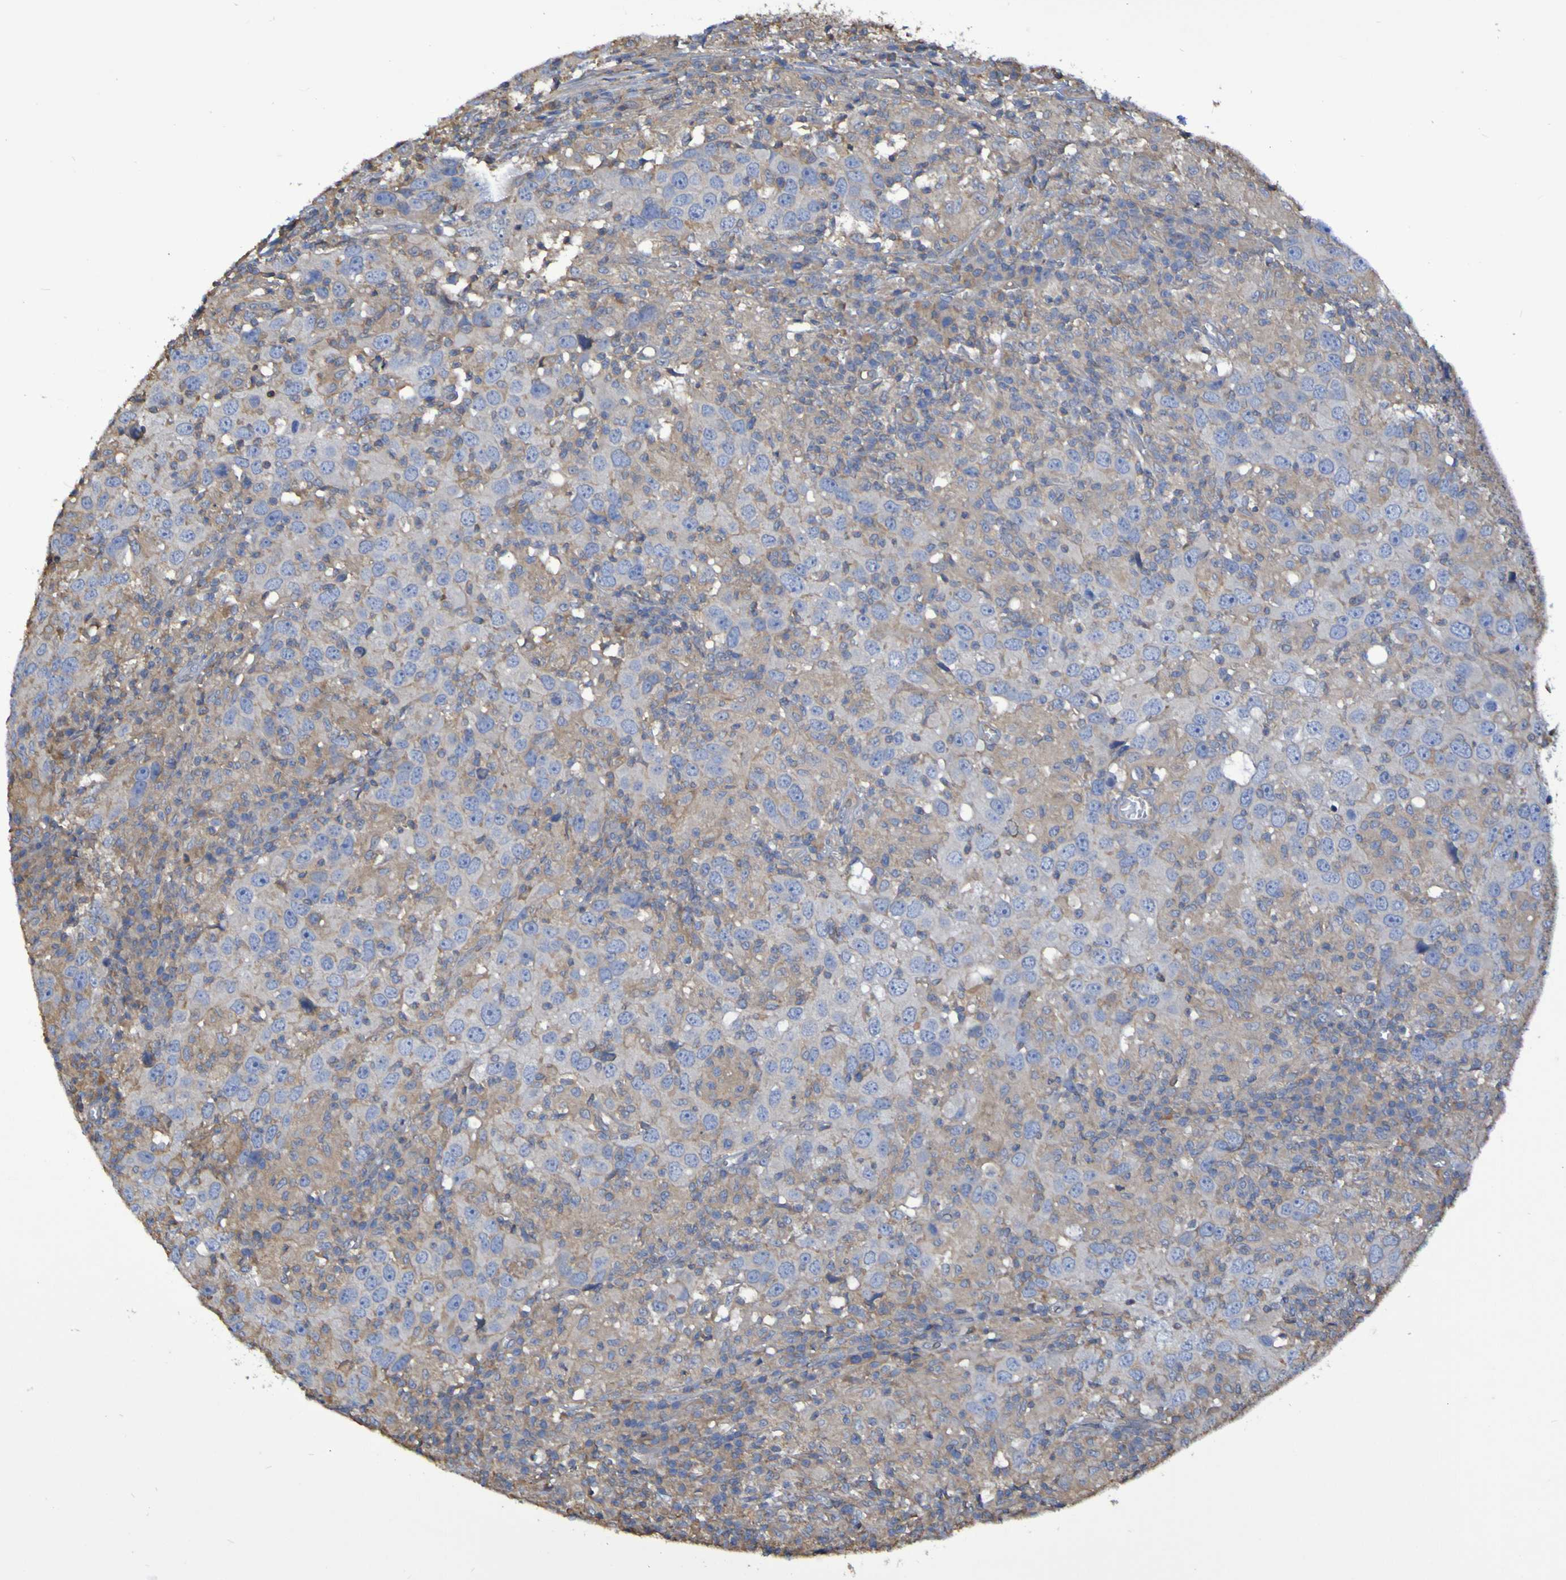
{"staining": {"intensity": "negative", "quantity": "none", "location": "none"}, "tissue": "head and neck cancer", "cell_type": "Tumor cells", "image_type": "cancer", "snomed": [{"axis": "morphology", "description": "Adenocarcinoma, NOS"}, {"axis": "topography", "description": "Salivary gland"}, {"axis": "topography", "description": "Head-Neck"}], "caption": "IHC histopathology image of head and neck adenocarcinoma stained for a protein (brown), which exhibits no positivity in tumor cells.", "gene": "SYNJ1", "patient": {"sex": "female", "age": 65}}